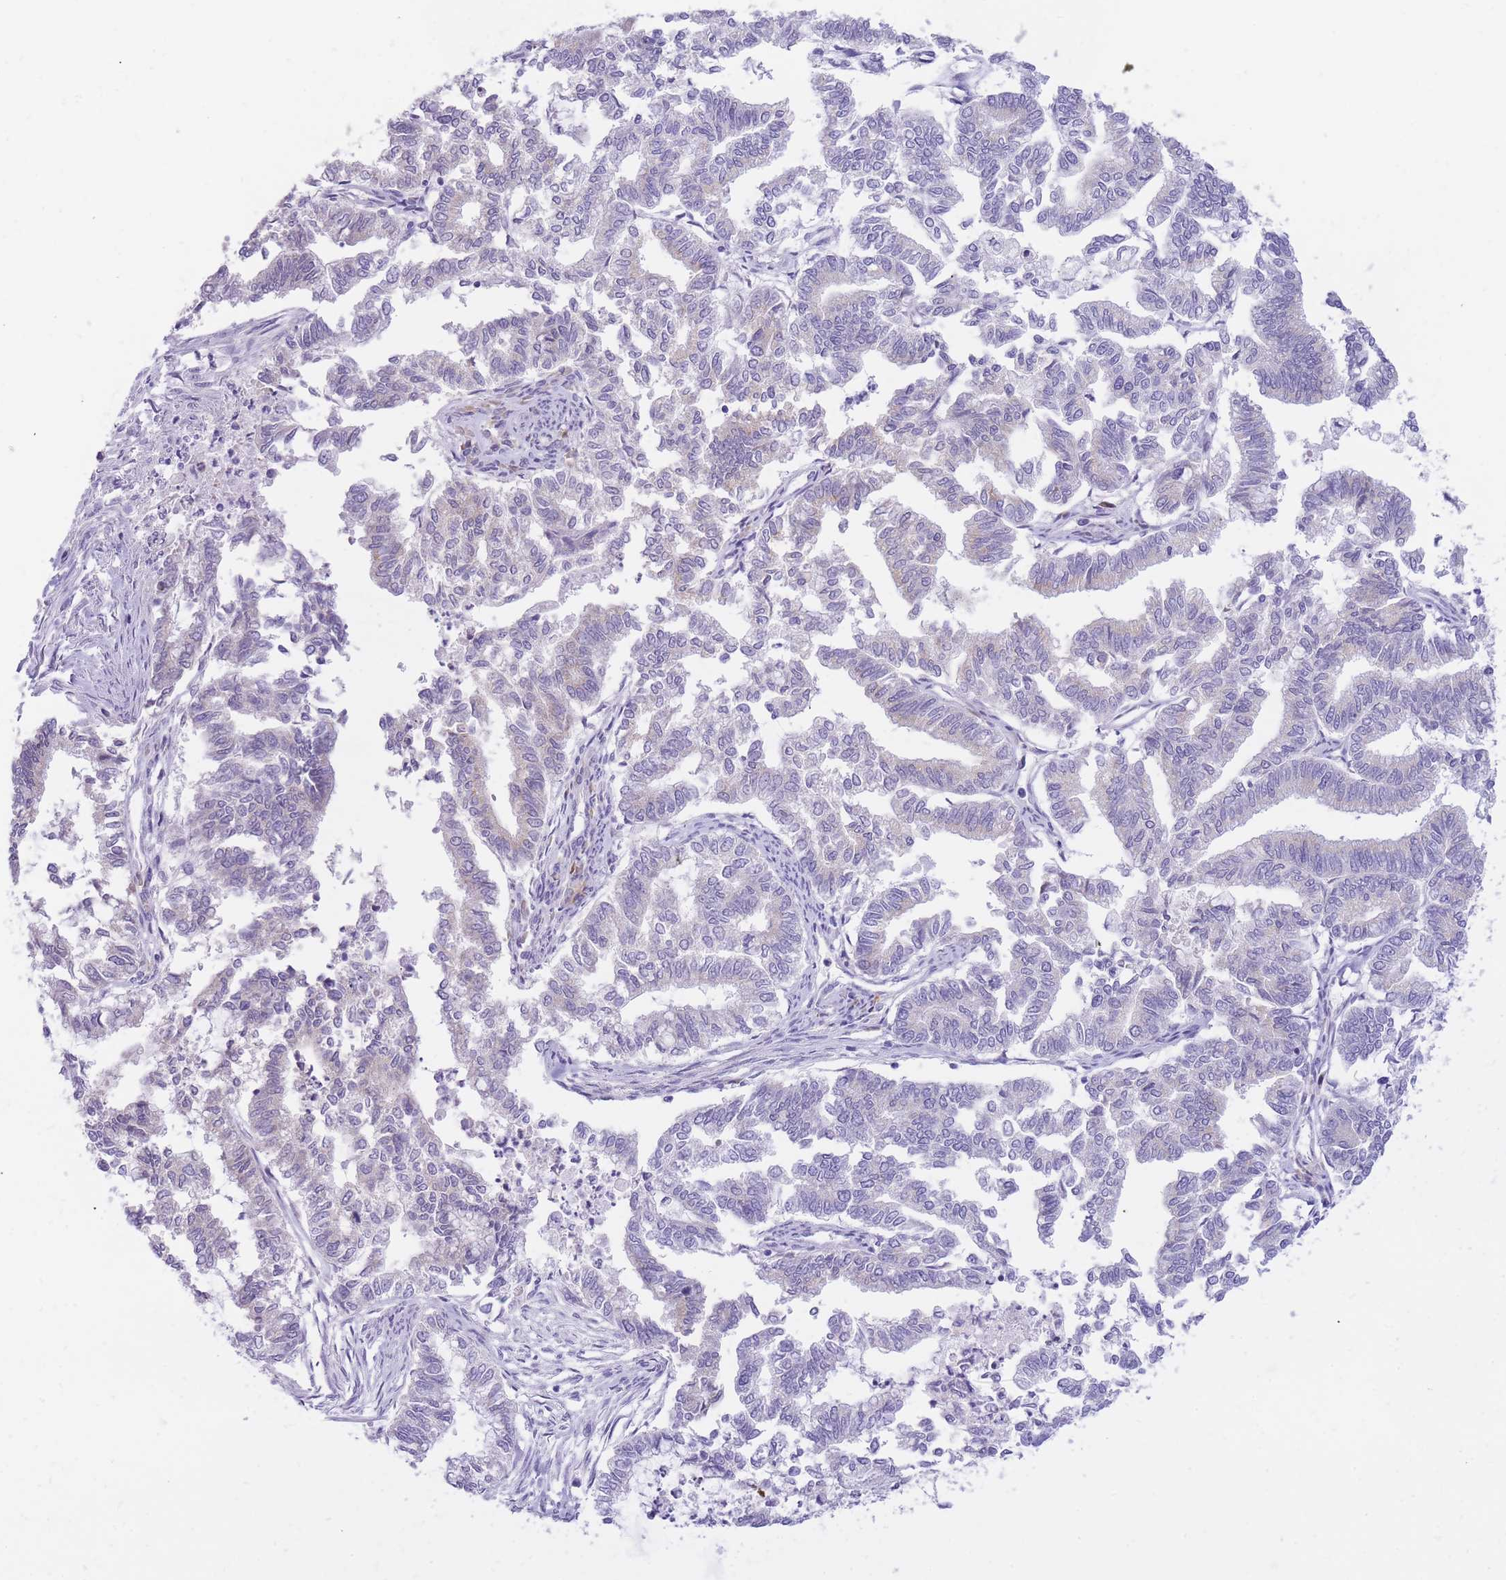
{"staining": {"intensity": "negative", "quantity": "none", "location": "none"}, "tissue": "endometrial cancer", "cell_type": "Tumor cells", "image_type": "cancer", "snomed": [{"axis": "morphology", "description": "Adenocarcinoma, NOS"}, {"axis": "topography", "description": "Endometrium"}], "caption": "DAB (3,3'-diaminobenzidine) immunohistochemical staining of human endometrial cancer demonstrates no significant expression in tumor cells.", "gene": "SSUH2", "patient": {"sex": "female", "age": 79}}